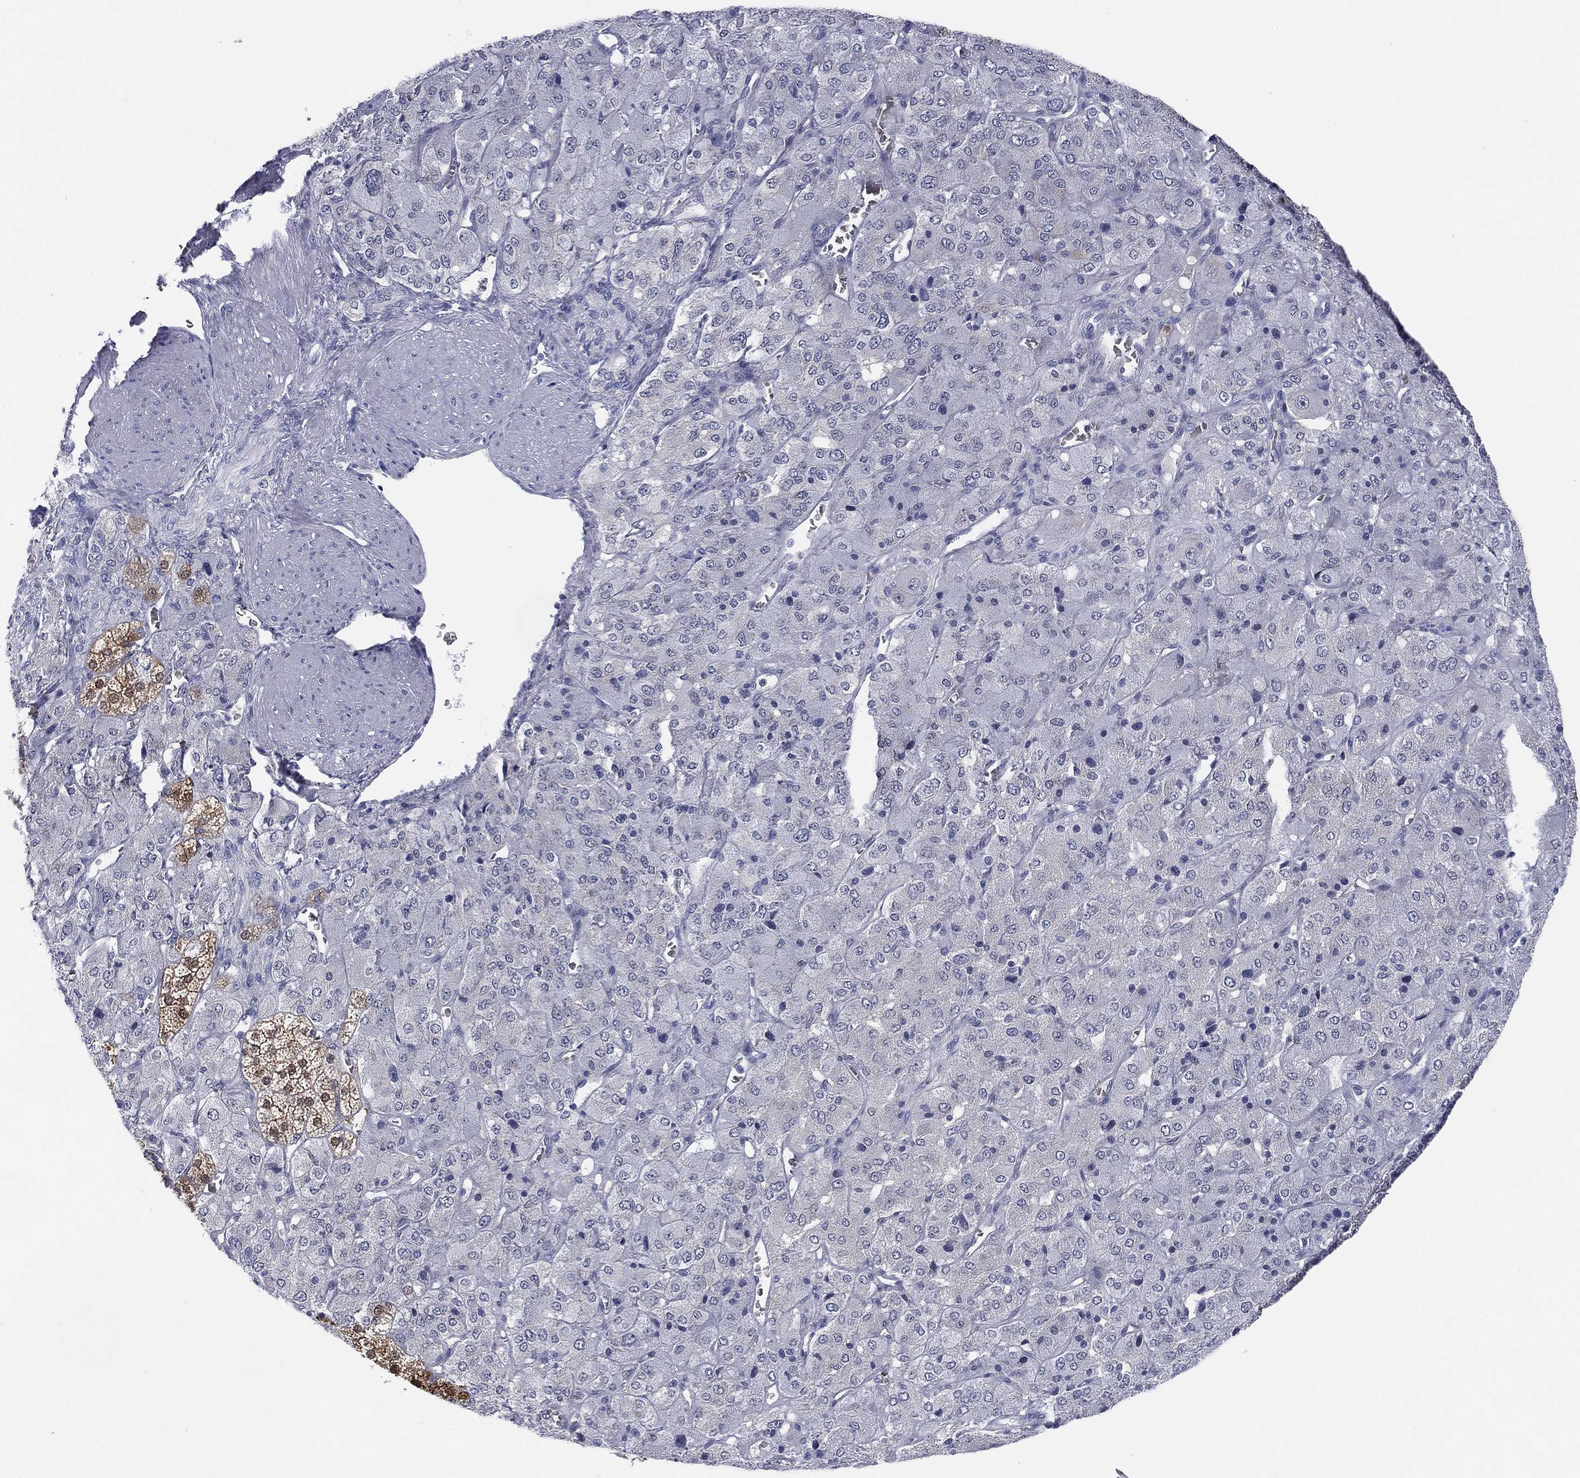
{"staining": {"intensity": "moderate", "quantity": "25%-75%", "location": "cytoplasmic/membranous,nuclear"}, "tissue": "adrenal gland", "cell_type": "Glandular cells", "image_type": "normal", "snomed": [{"axis": "morphology", "description": "Normal tissue, NOS"}, {"axis": "topography", "description": "Adrenal gland"}], "caption": "DAB (3,3'-diaminobenzidine) immunohistochemical staining of benign adrenal gland displays moderate cytoplasmic/membranous,nuclear protein staining in about 25%-75% of glandular cells. (brown staining indicates protein expression, while blue staining denotes nuclei).", "gene": "C5orf46", "patient": {"sex": "female", "age": 60}}